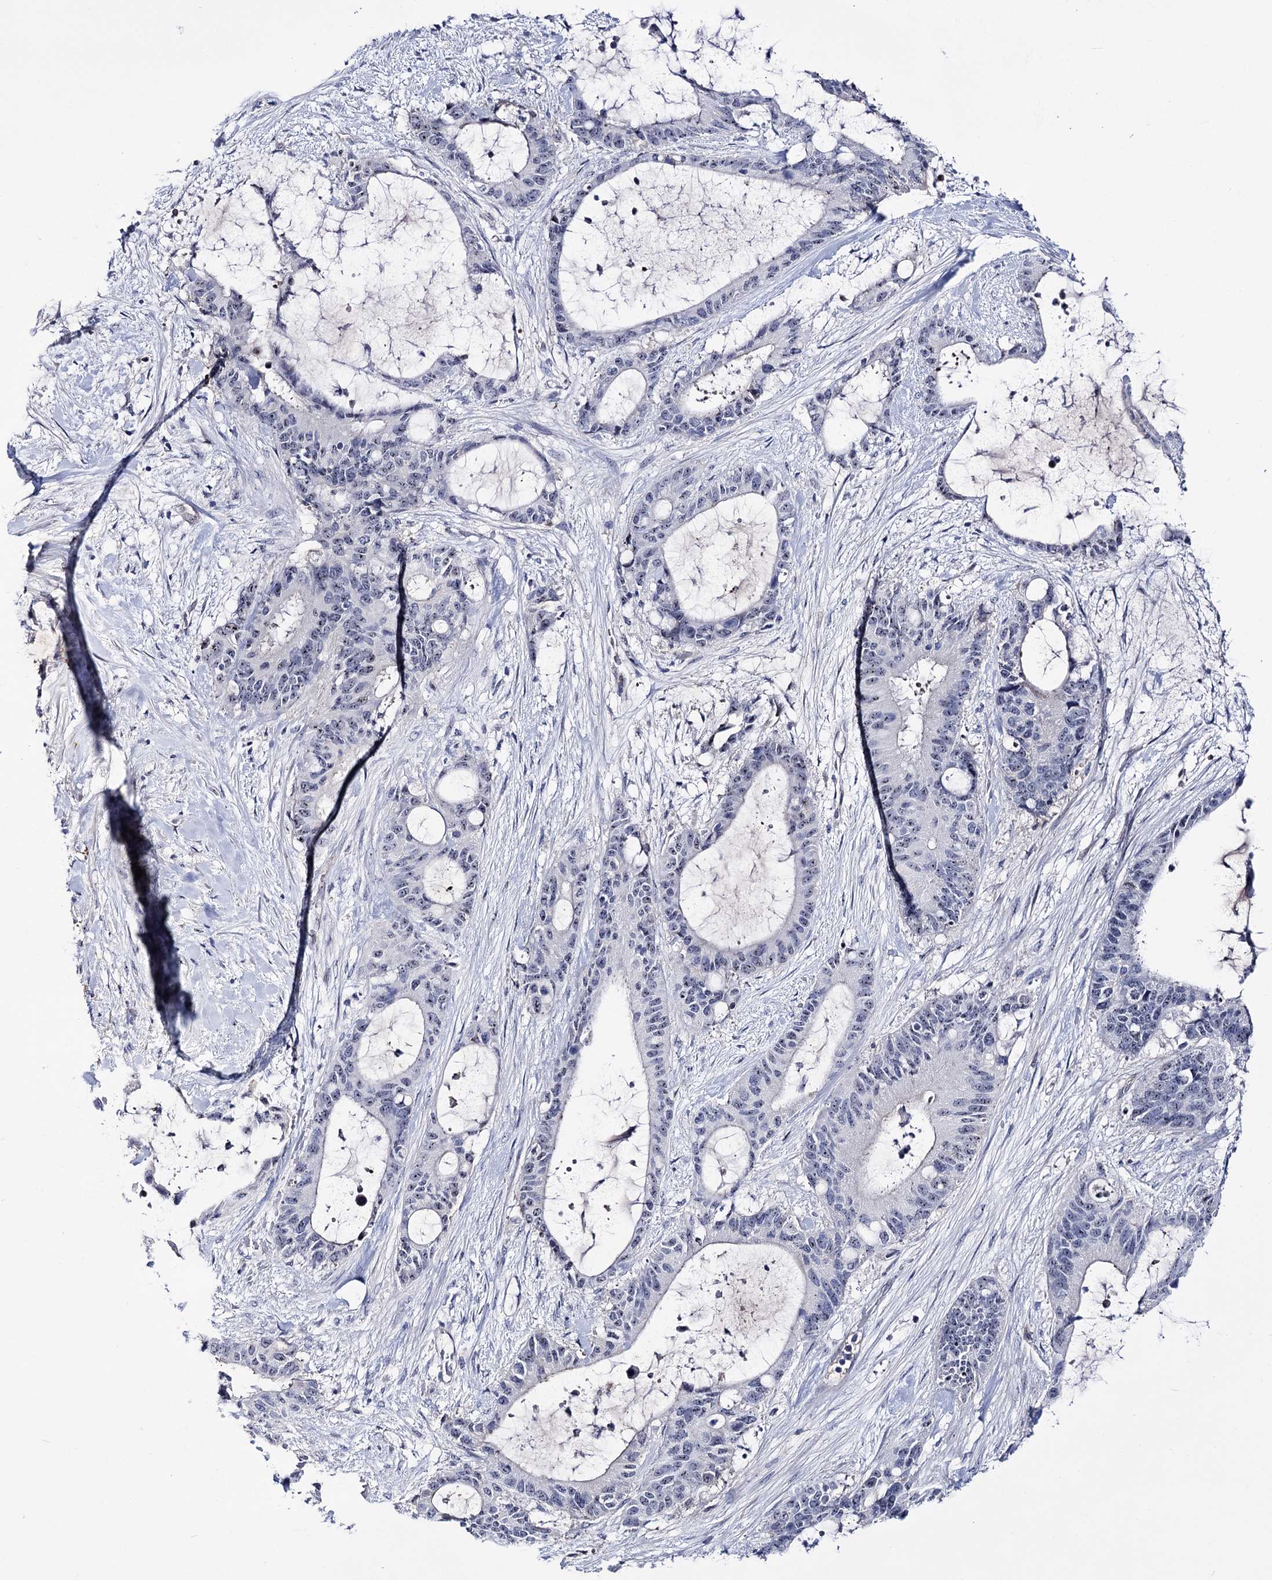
{"staining": {"intensity": "moderate", "quantity": "25%-75%", "location": "nuclear"}, "tissue": "liver cancer", "cell_type": "Tumor cells", "image_type": "cancer", "snomed": [{"axis": "morphology", "description": "Normal tissue, NOS"}, {"axis": "morphology", "description": "Cholangiocarcinoma"}, {"axis": "topography", "description": "Liver"}, {"axis": "topography", "description": "Peripheral nerve tissue"}], "caption": "Human liver cancer (cholangiocarcinoma) stained with a brown dye shows moderate nuclear positive positivity in about 25%-75% of tumor cells.", "gene": "PCGF5", "patient": {"sex": "female", "age": 73}}